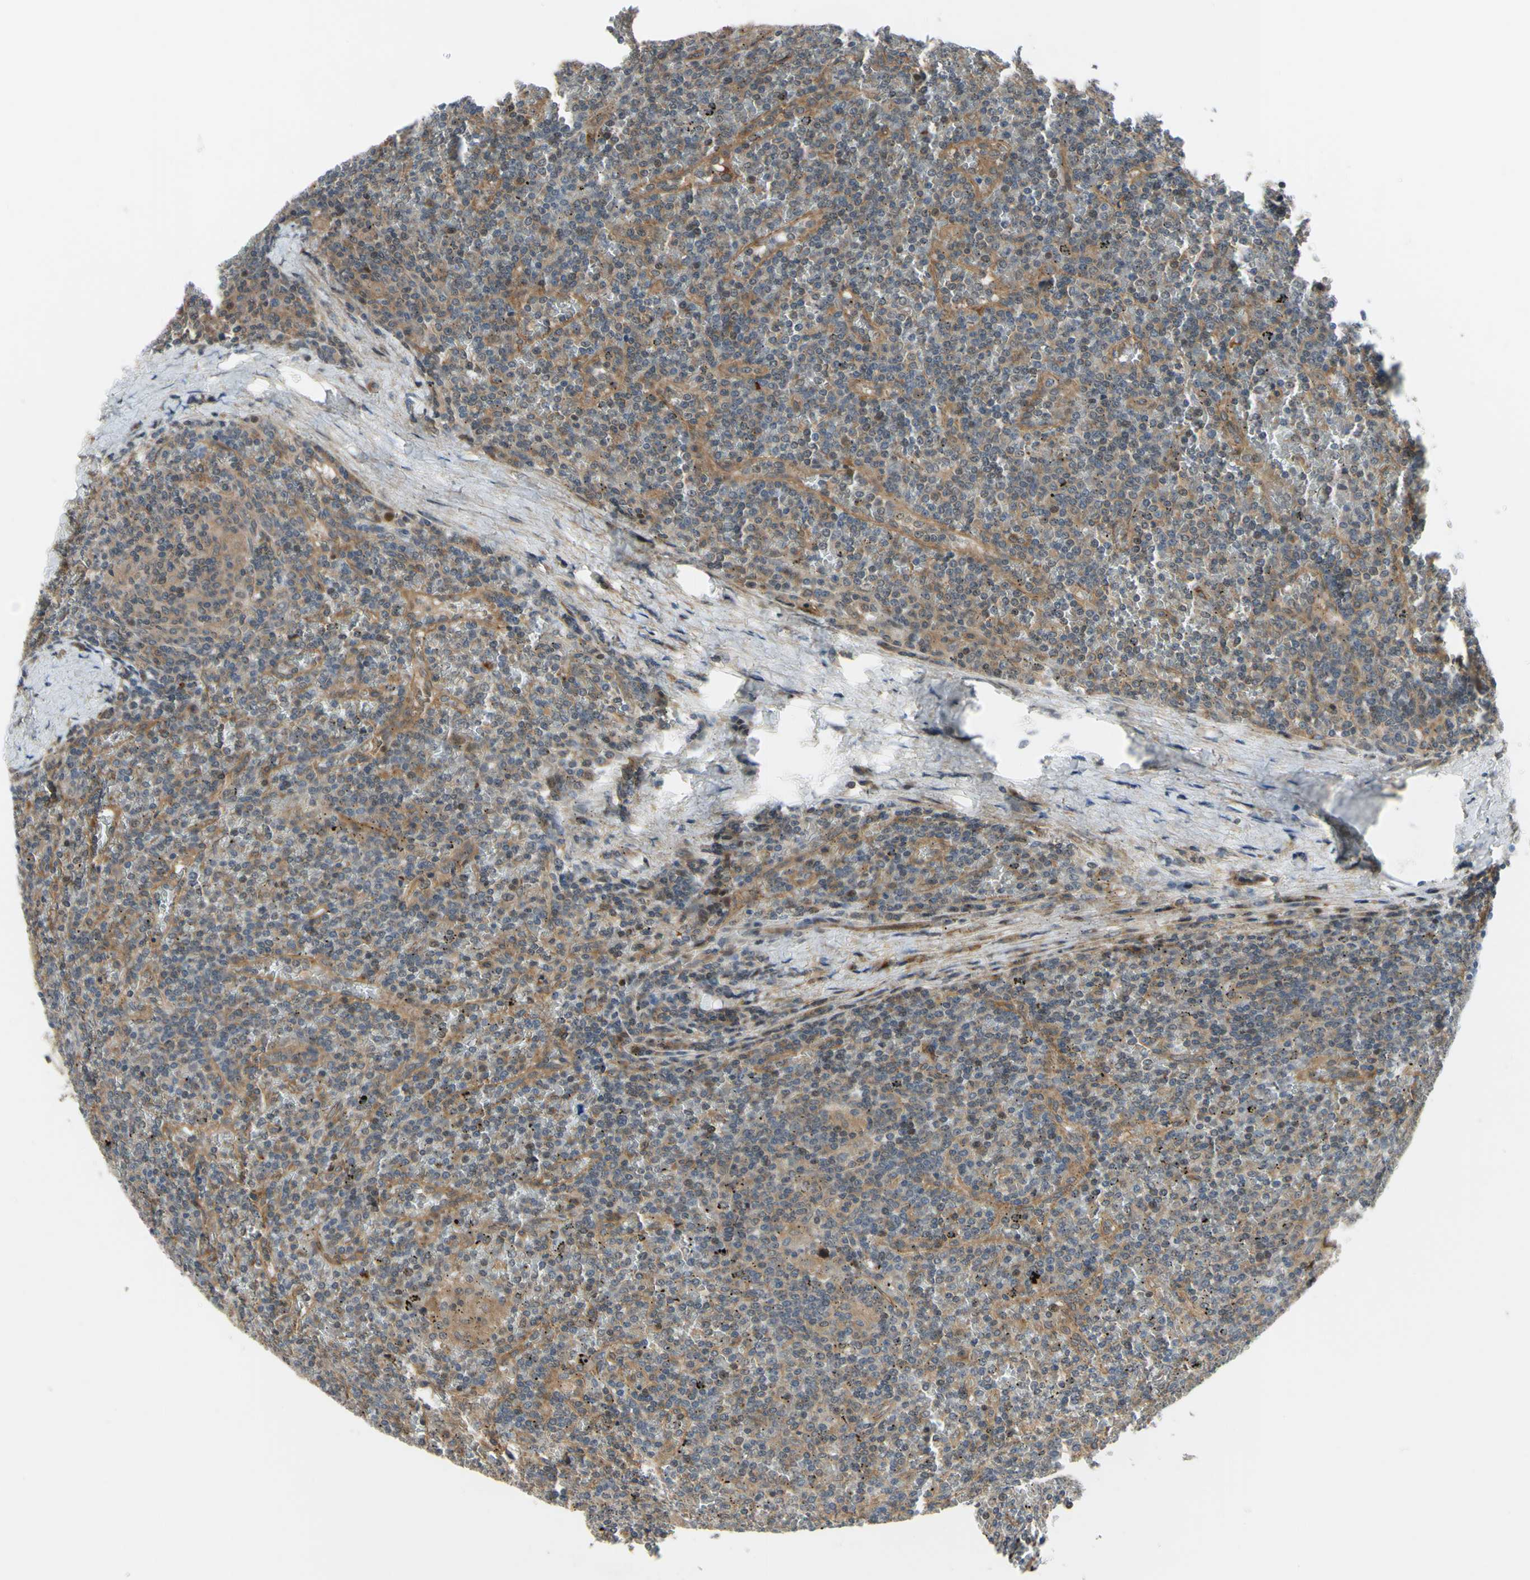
{"staining": {"intensity": "moderate", "quantity": "25%-75%", "location": "cytoplasmic/membranous,nuclear"}, "tissue": "lymphoma", "cell_type": "Tumor cells", "image_type": "cancer", "snomed": [{"axis": "morphology", "description": "Malignant lymphoma, non-Hodgkin's type, Low grade"}, {"axis": "topography", "description": "Spleen"}], "caption": "This histopathology image exhibits malignant lymphoma, non-Hodgkin's type (low-grade) stained with IHC to label a protein in brown. The cytoplasmic/membranous and nuclear of tumor cells show moderate positivity for the protein. Nuclei are counter-stained blue.", "gene": "COMMD9", "patient": {"sex": "female", "age": 19}}